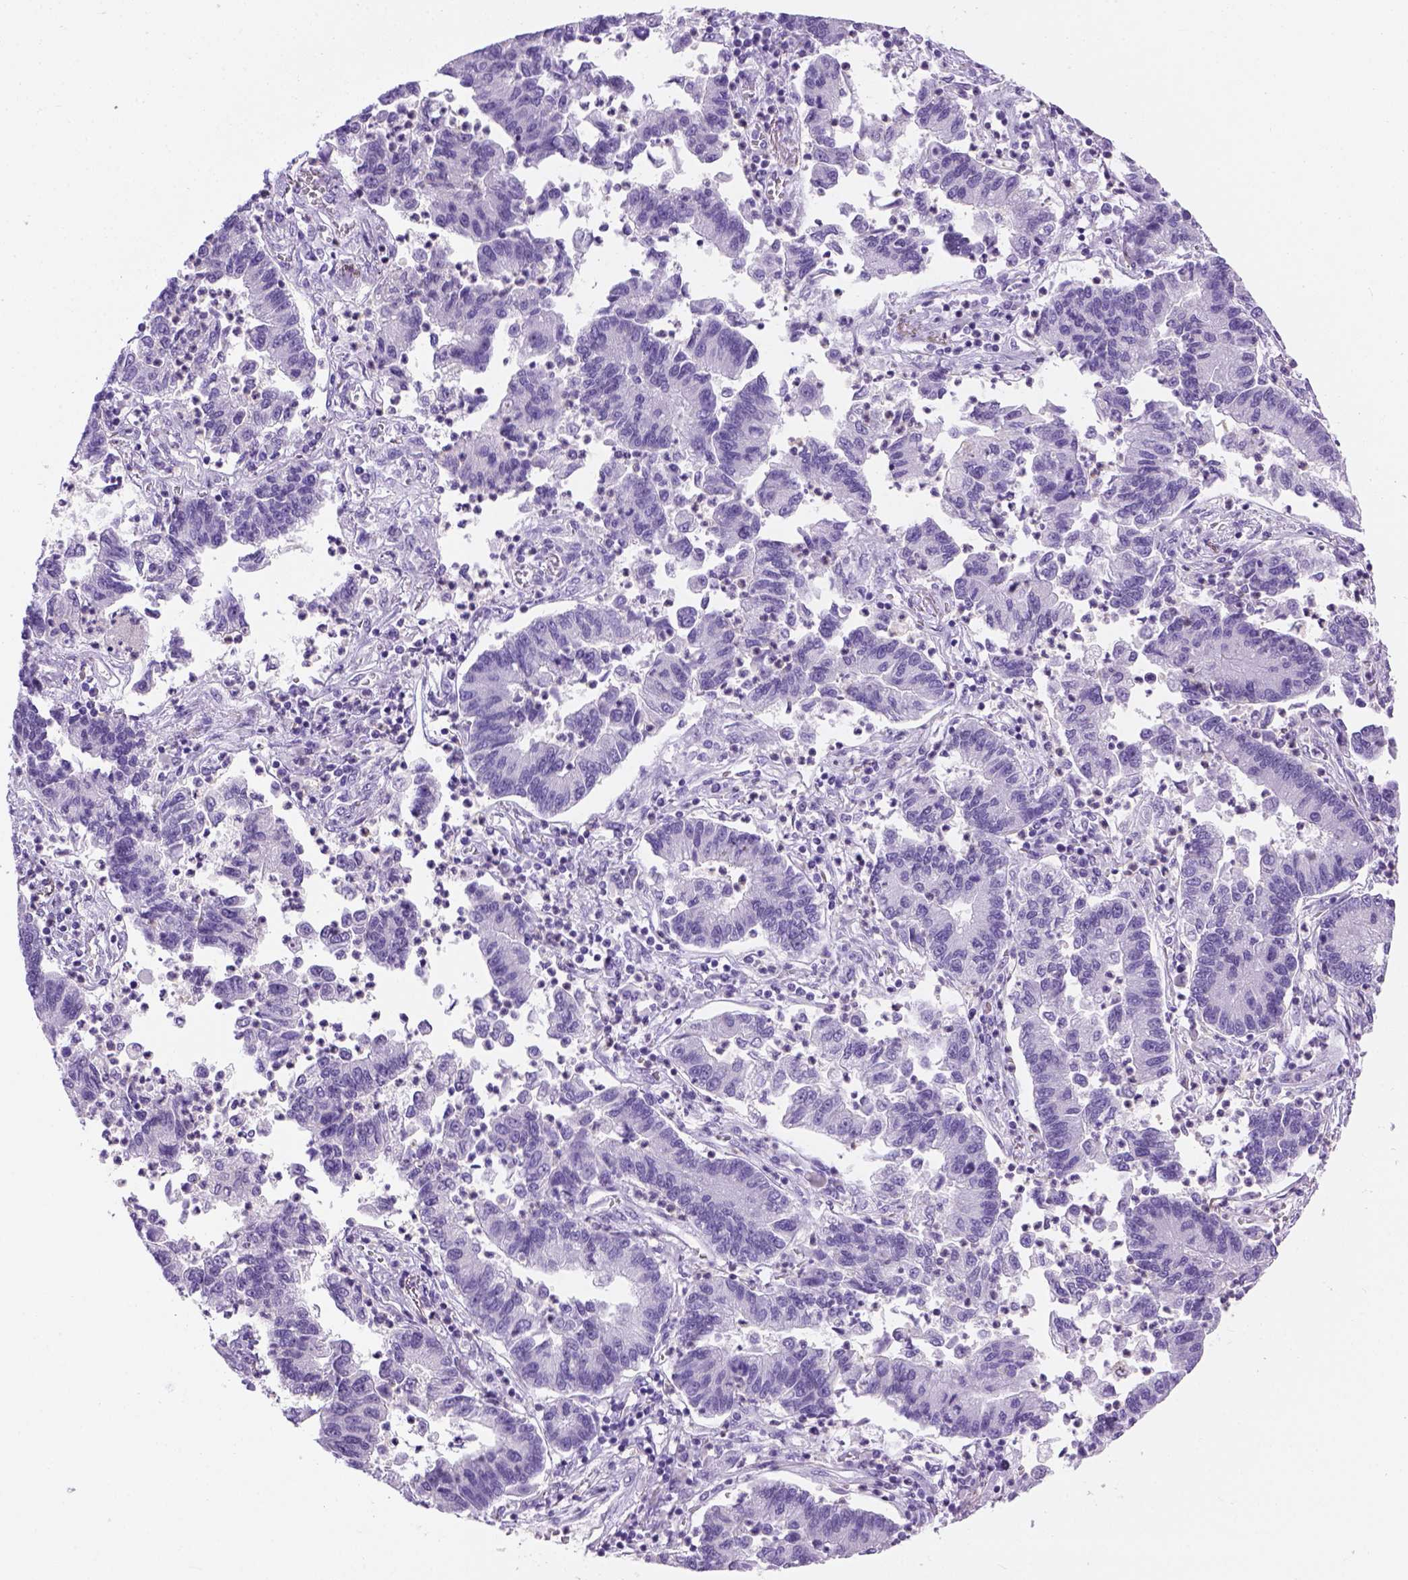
{"staining": {"intensity": "negative", "quantity": "none", "location": "none"}, "tissue": "lung cancer", "cell_type": "Tumor cells", "image_type": "cancer", "snomed": [{"axis": "morphology", "description": "Adenocarcinoma, NOS"}, {"axis": "topography", "description": "Lung"}], "caption": "Lung adenocarcinoma stained for a protein using immunohistochemistry (IHC) exhibits no expression tumor cells.", "gene": "TMEM38A", "patient": {"sex": "female", "age": 57}}